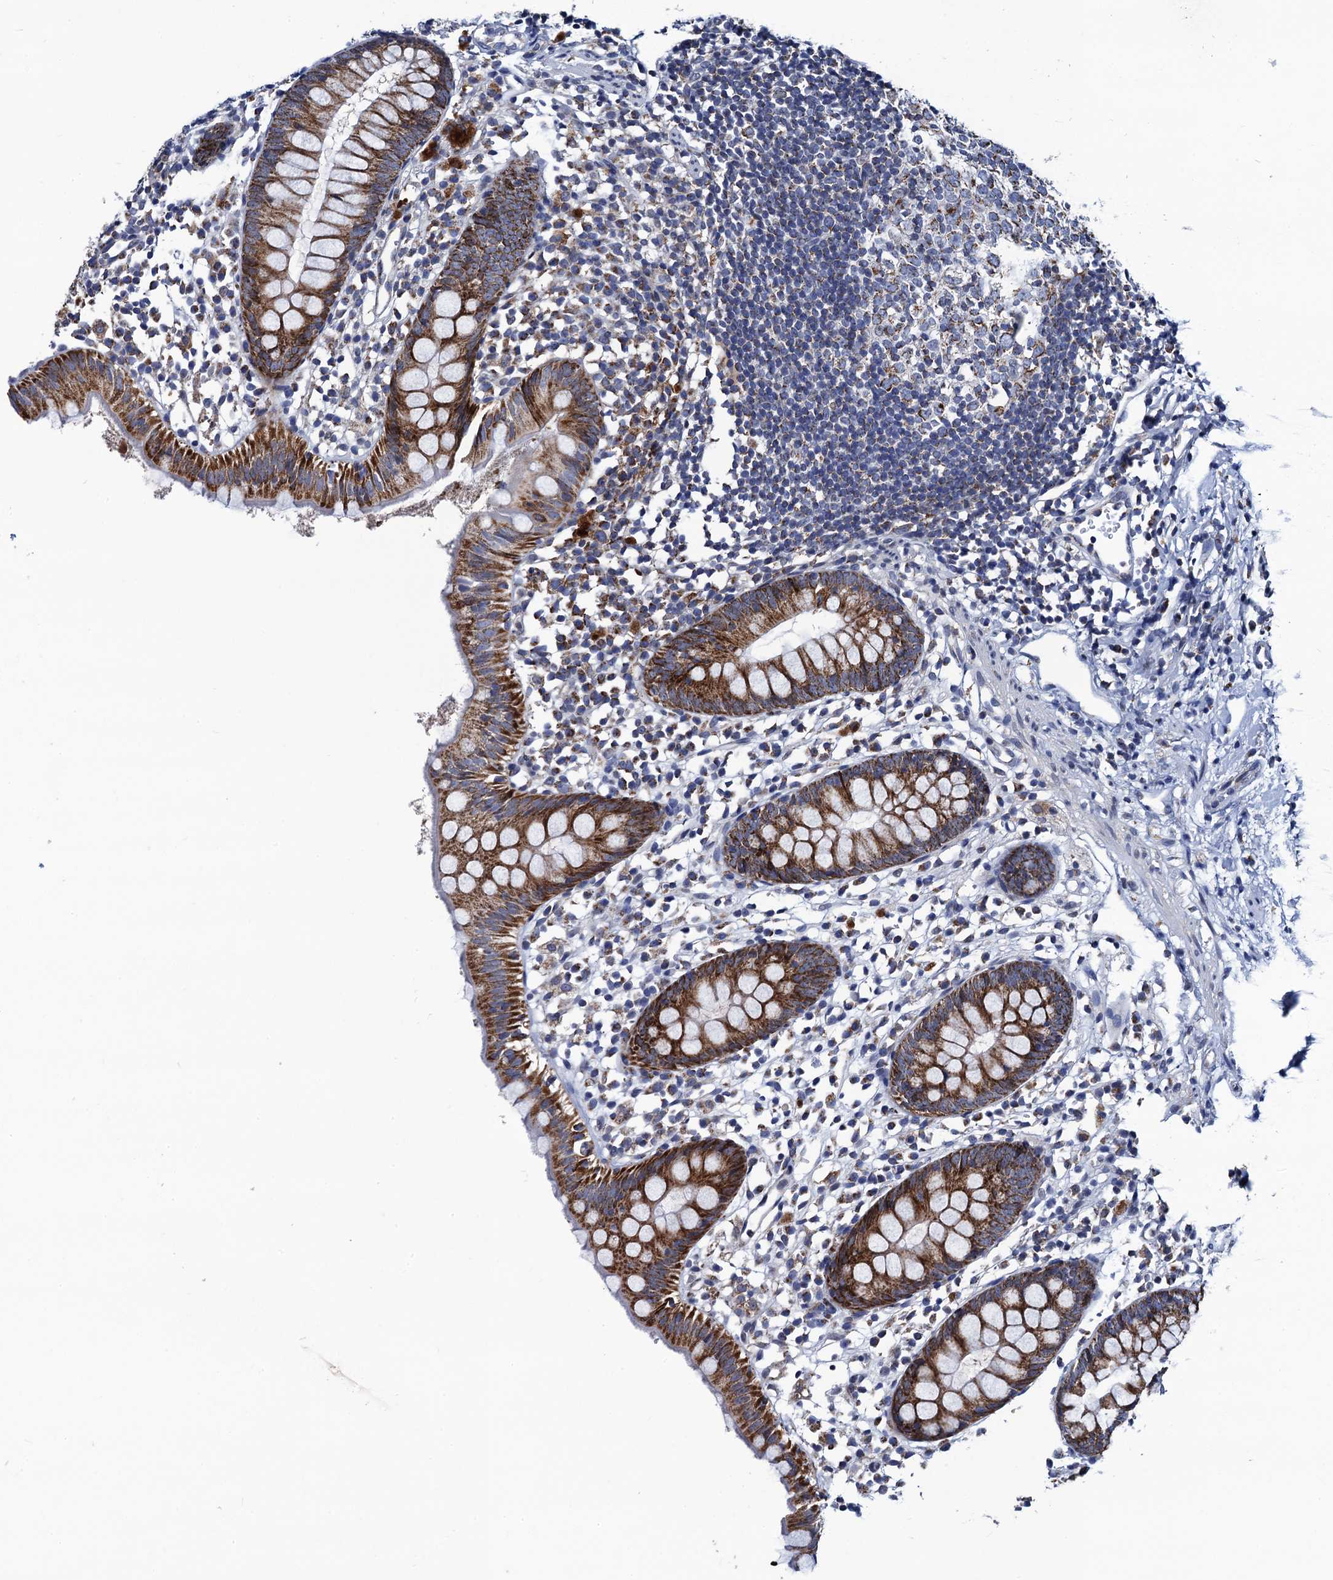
{"staining": {"intensity": "strong", "quantity": ">75%", "location": "cytoplasmic/membranous"}, "tissue": "appendix", "cell_type": "Glandular cells", "image_type": "normal", "snomed": [{"axis": "morphology", "description": "Normal tissue, NOS"}, {"axis": "topography", "description": "Appendix"}], "caption": "Immunohistochemical staining of unremarkable appendix demonstrates high levels of strong cytoplasmic/membranous positivity in approximately >75% of glandular cells. (IHC, brightfield microscopy, high magnification).", "gene": "PTCD3", "patient": {"sex": "female", "age": 20}}